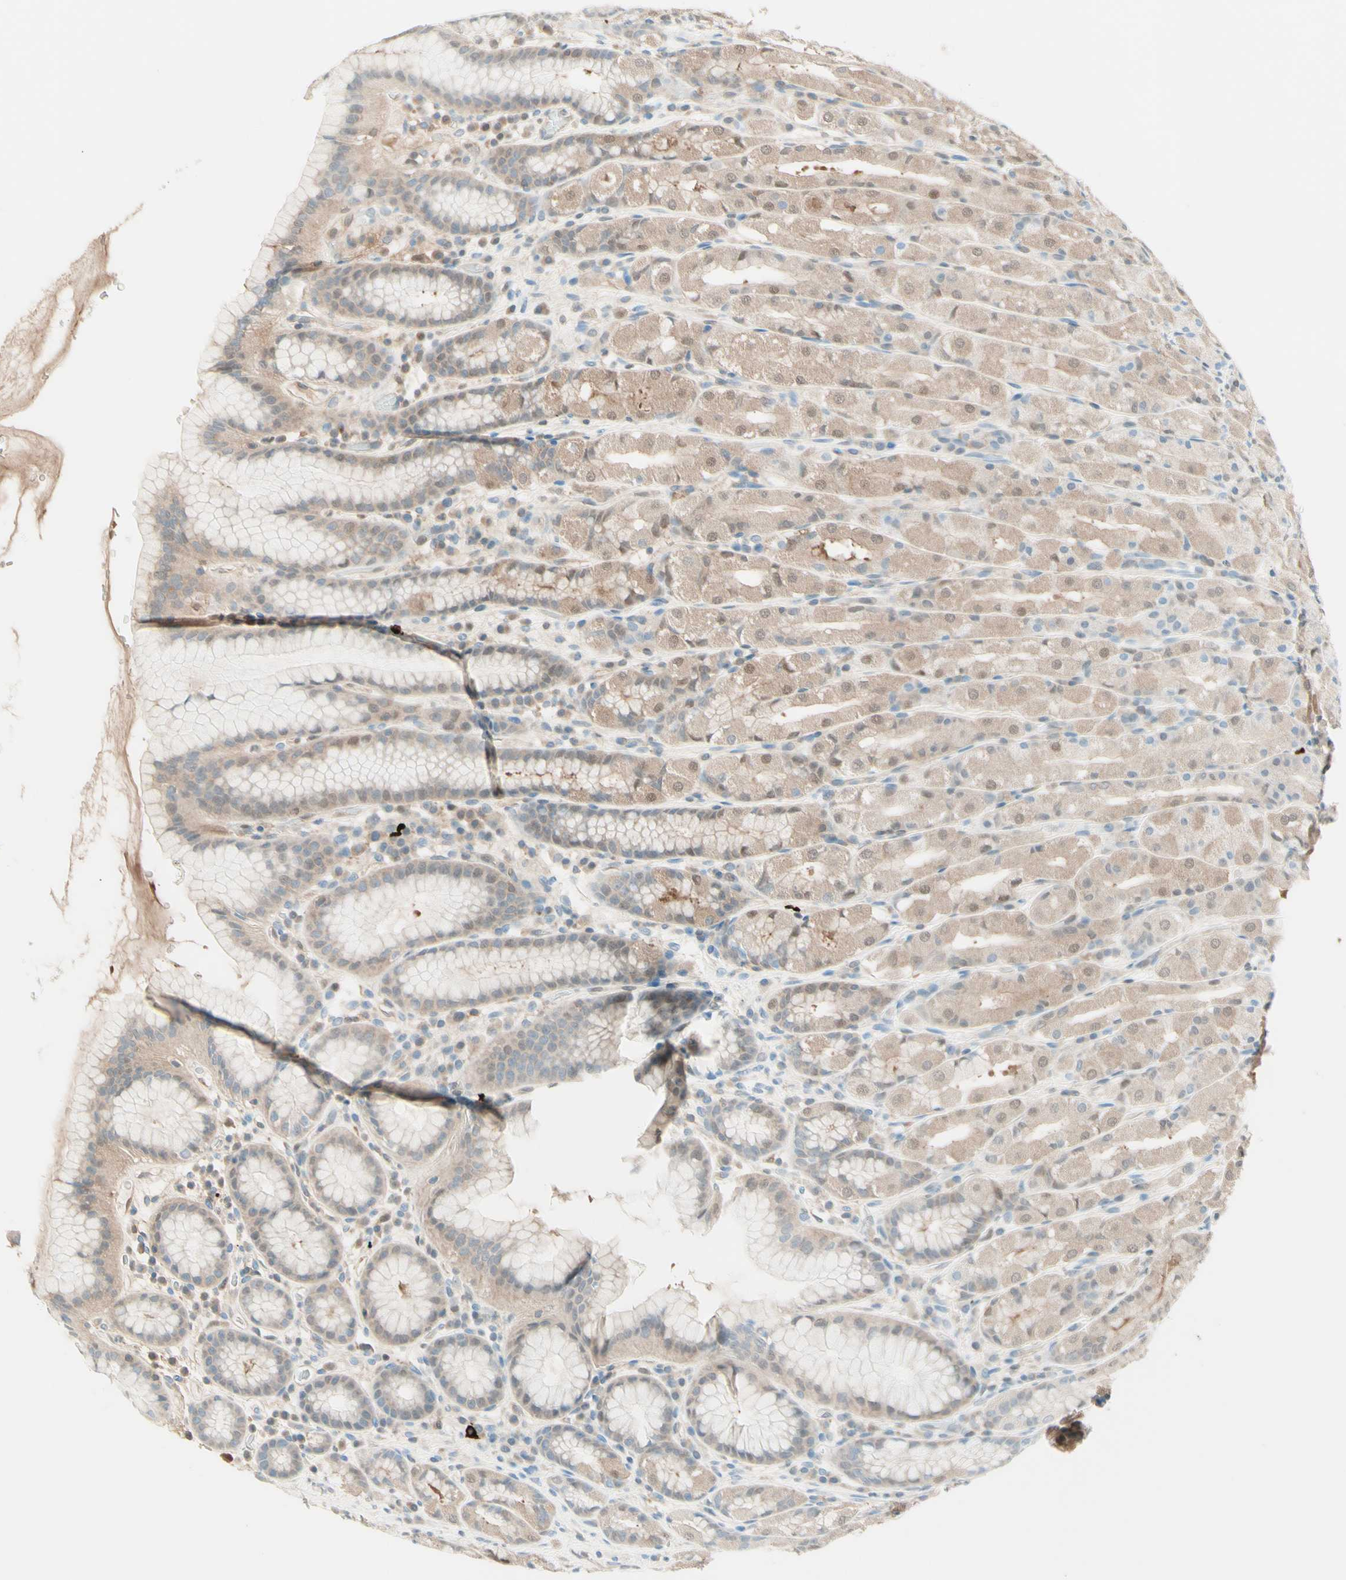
{"staining": {"intensity": "weak", "quantity": ">75%", "location": "cytoplasmic/membranous"}, "tissue": "stomach", "cell_type": "Glandular cells", "image_type": "normal", "snomed": [{"axis": "morphology", "description": "Normal tissue, NOS"}, {"axis": "topography", "description": "Stomach, upper"}], "caption": "Immunohistochemistry (IHC) photomicrograph of benign stomach: stomach stained using IHC demonstrates low levels of weak protein expression localized specifically in the cytoplasmic/membranous of glandular cells, appearing as a cytoplasmic/membranous brown color.", "gene": "UPK3B", "patient": {"sex": "male", "age": 68}}